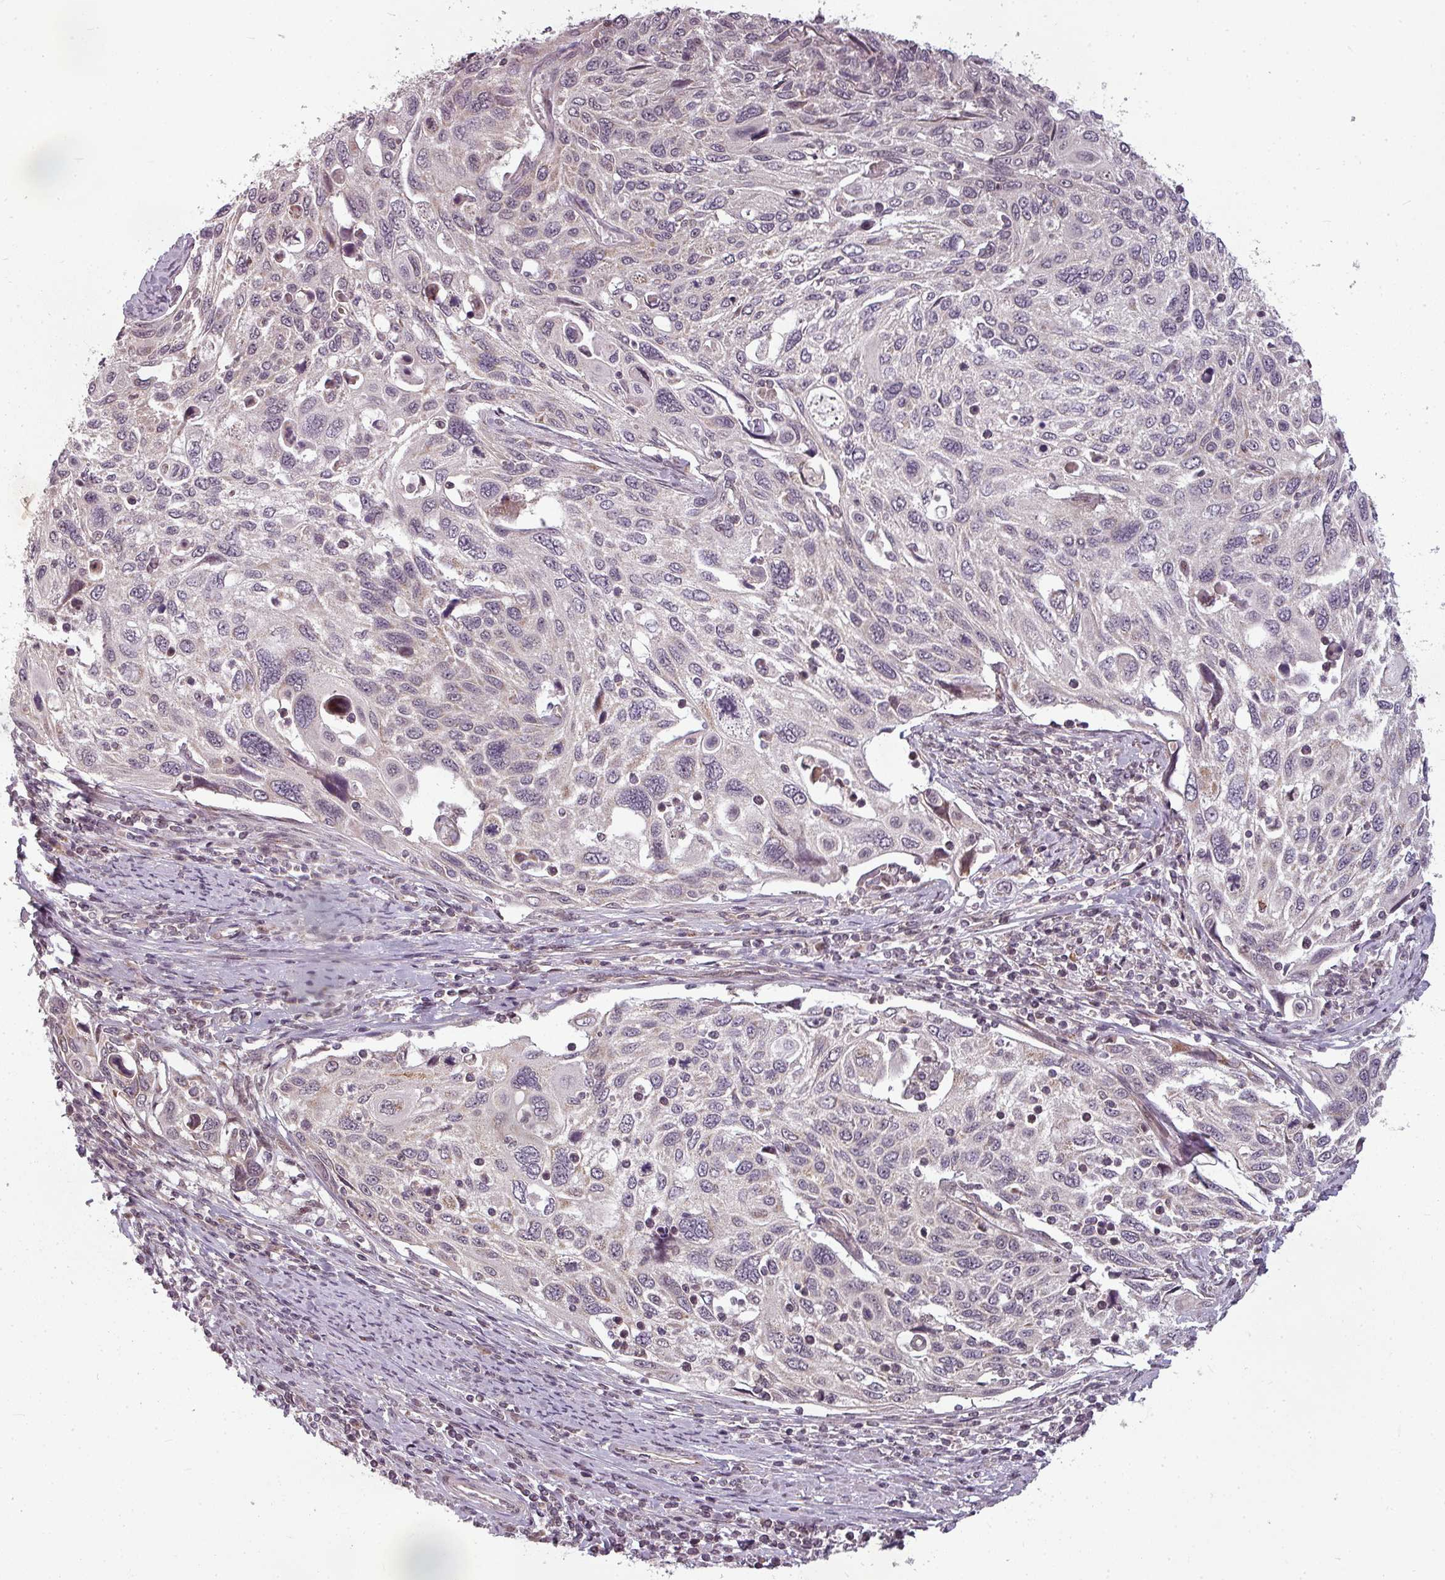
{"staining": {"intensity": "negative", "quantity": "none", "location": "none"}, "tissue": "cervical cancer", "cell_type": "Tumor cells", "image_type": "cancer", "snomed": [{"axis": "morphology", "description": "Squamous cell carcinoma, NOS"}, {"axis": "topography", "description": "Cervix"}], "caption": "A photomicrograph of human squamous cell carcinoma (cervical) is negative for staining in tumor cells. The staining was performed using DAB to visualize the protein expression in brown, while the nuclei were stained in blue with hematoxylin (Magnification: 20x).", "gene": "CLIC1", "patient": {"sex": "female", "age": 70}}